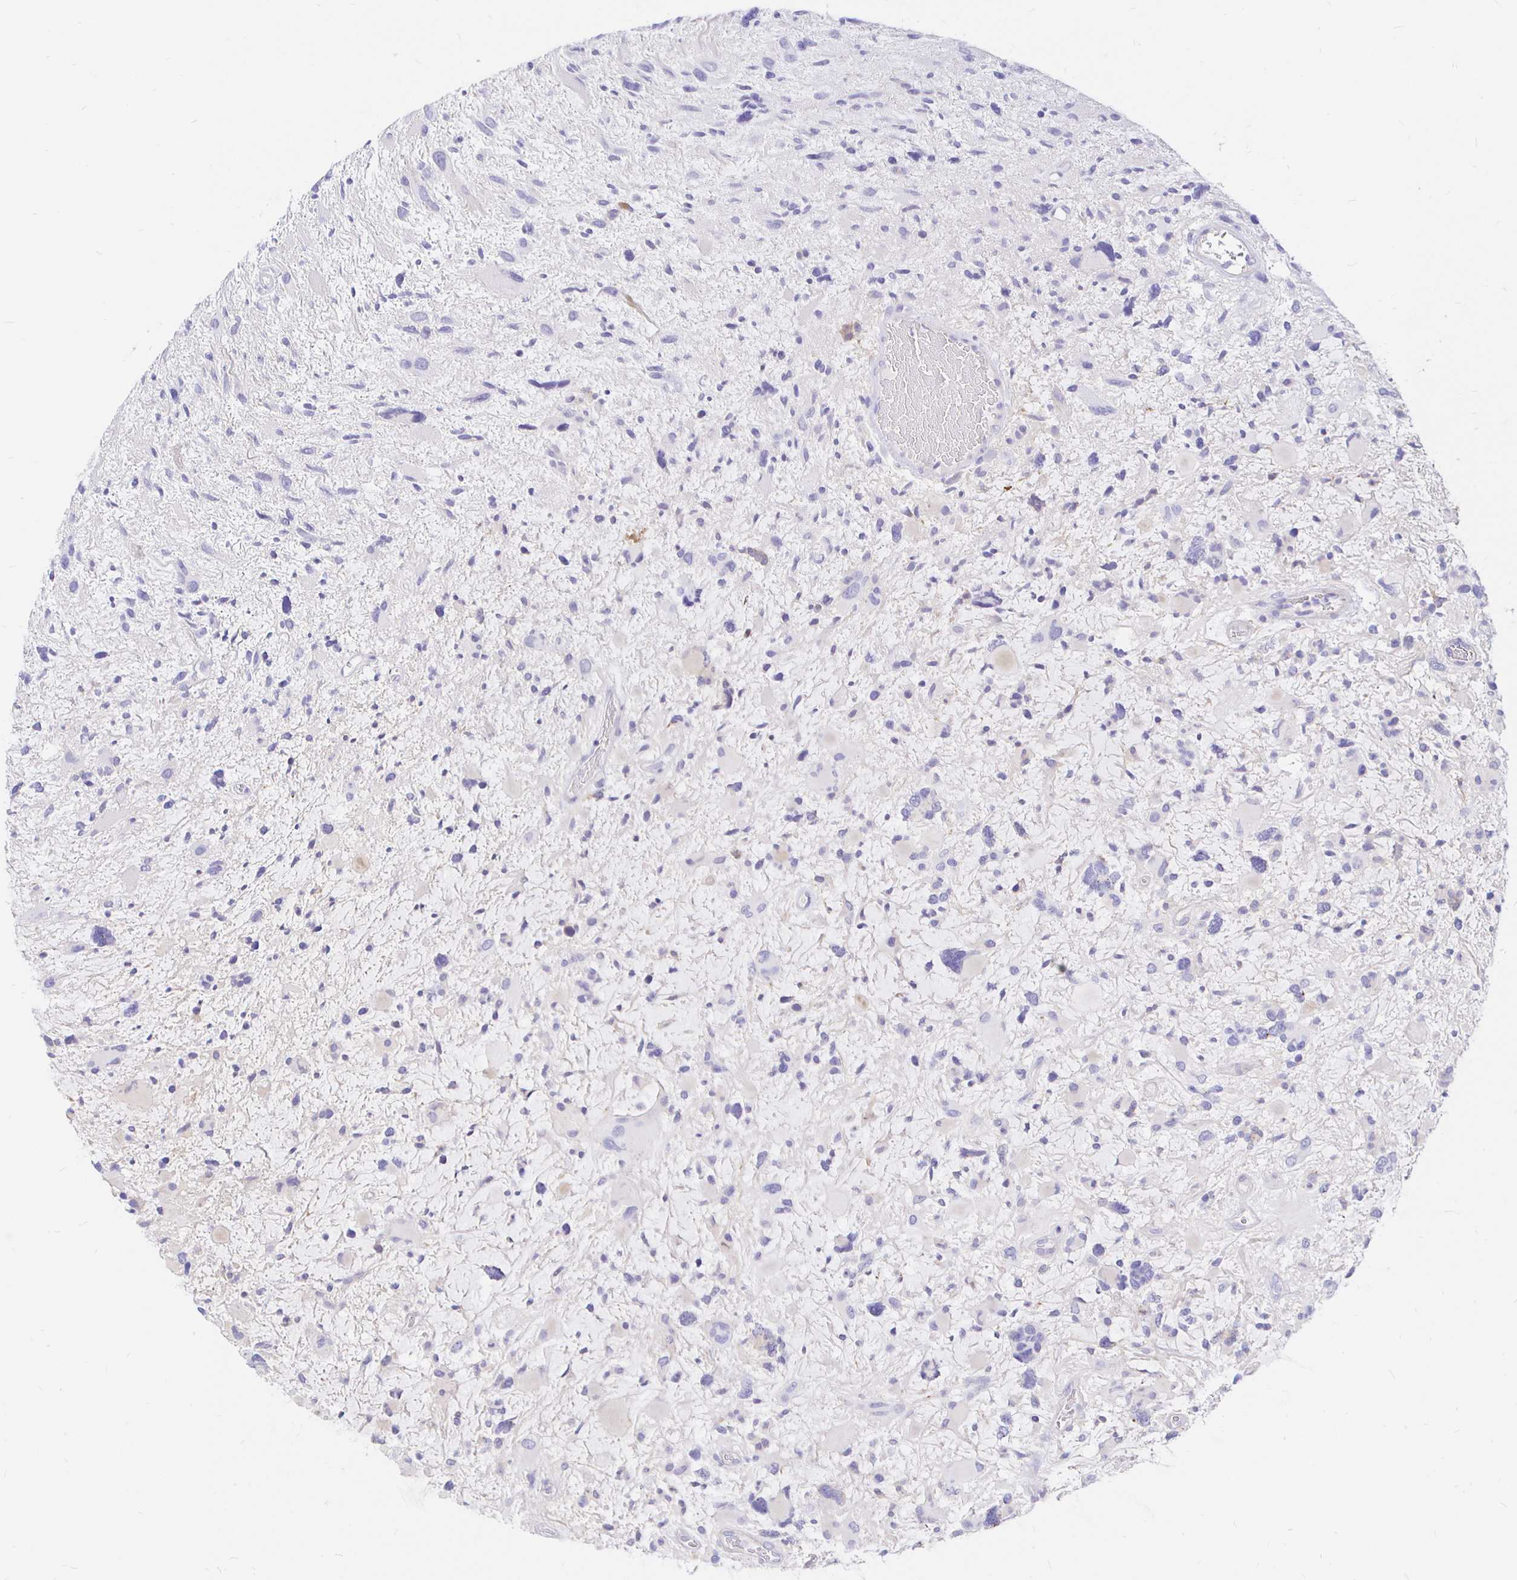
{"staining": {"intensity": "negative", "quantity": "none", "location": "none"}, "tissue": "glioma", "cell_type": "Tumor cells", "image_type": "cancer", "snomed": [{"axis": "morphology", "description": "Glioma, malignant, High grade"}, {"axis": "topography", "description": "Brain"}], "caption": "This is a histopathology image of IHC staining of malignant high-grade glioma, which shows no staining in tumor cells.", "gene": "NECAB1", "patient": {"sex": "female", "age": 11}}